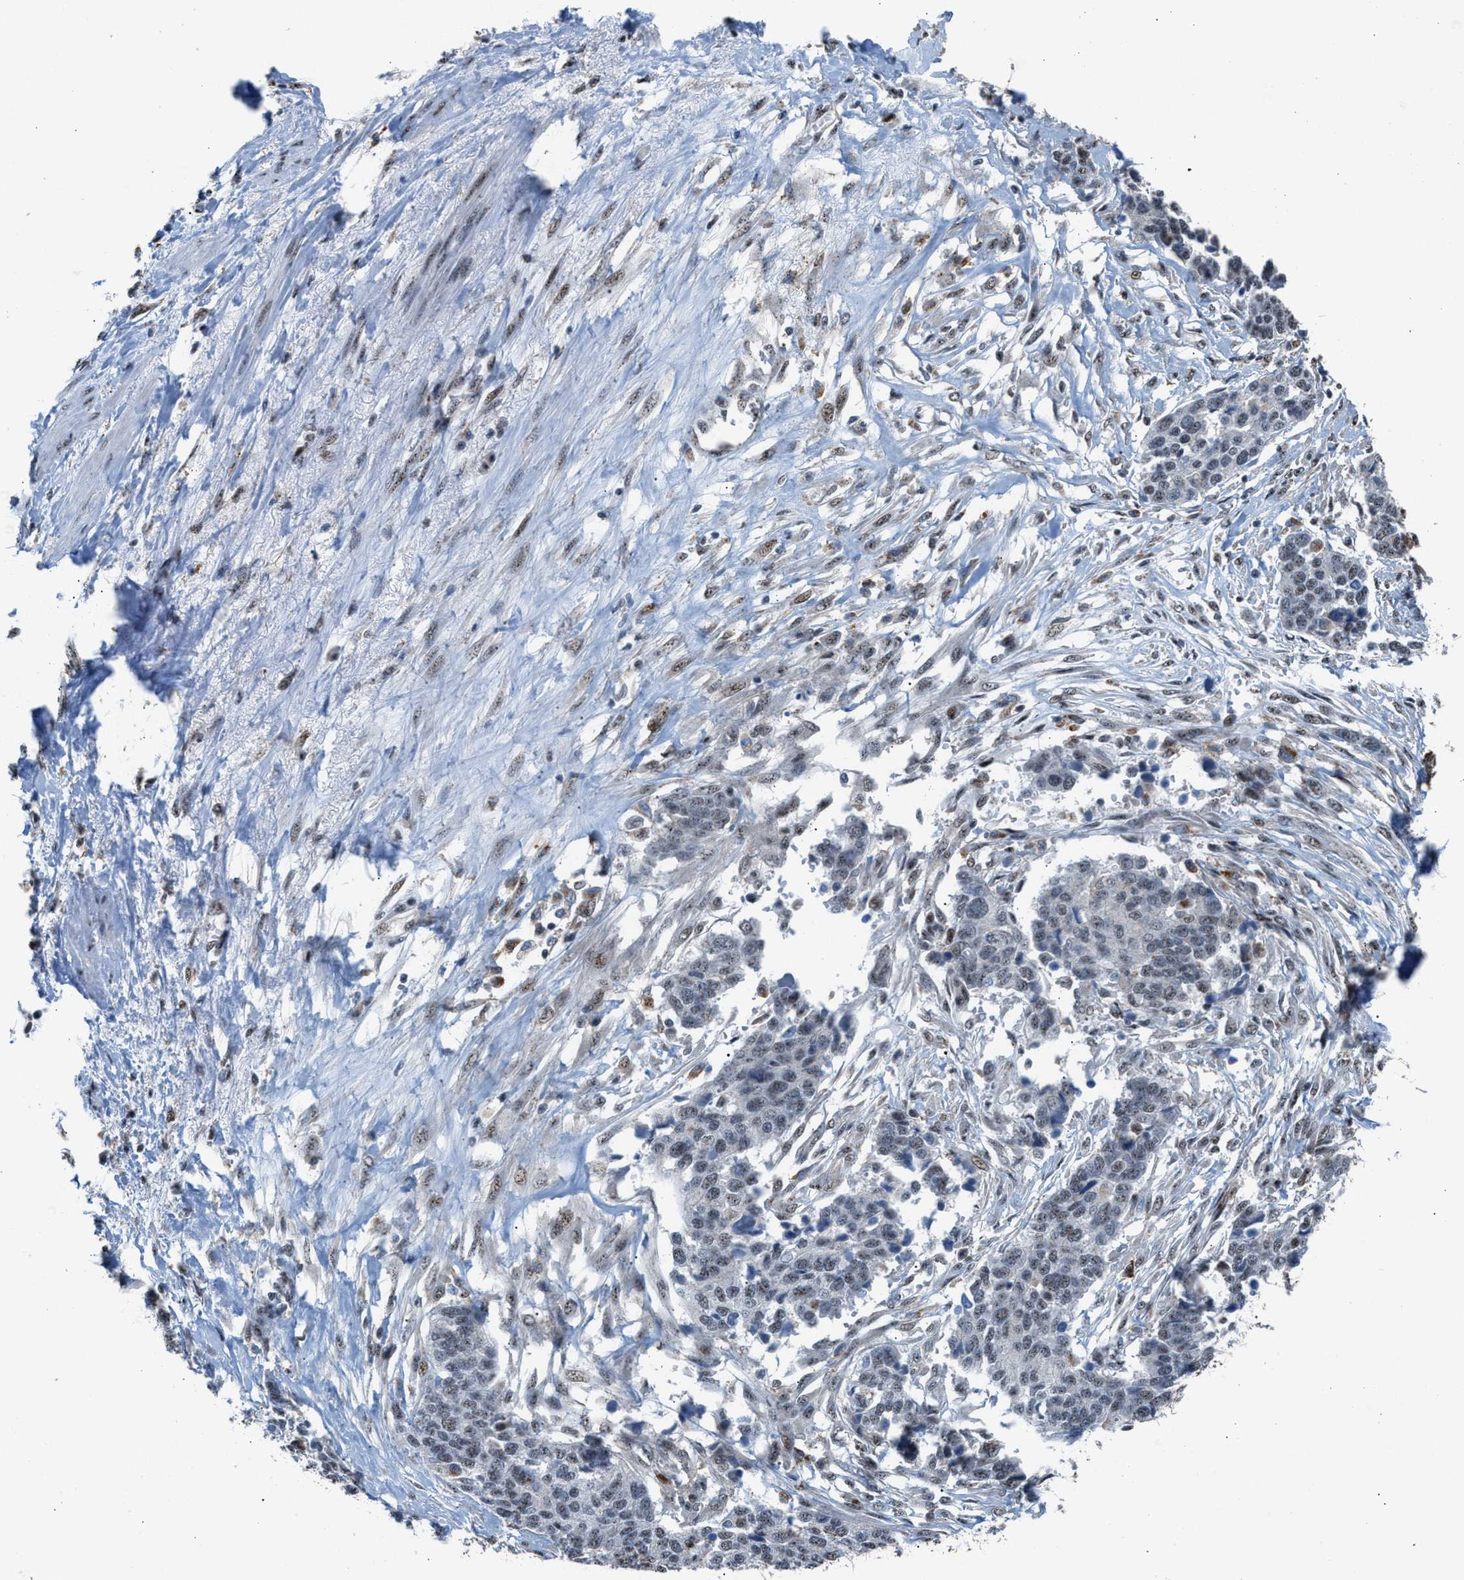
{"staining": {"intensity": "weak", "quantity": "<25%", "location": "nuclear"}, "tissue": "ovarian cancer", "cell_type": "Tumor cells", "image_type": "cancer", "snomed": [{"axis": "morphology", "description": "Cystadenocarcinoma, serous, NOS"}, {"axis": "topography", "description": "Ovary"}], "caption": "IHC image of neoplastic tissue: human ovarian cancer stained with DAB (3,3'-diaminobenzidine) displays no significant protein expression in tumor cells. The staining is performed using DAB brown chromogen with nuclei counter-stained in using hematoxylin.", "gene": "CENPP", "patient": {"sex": "female", "age": 44}}